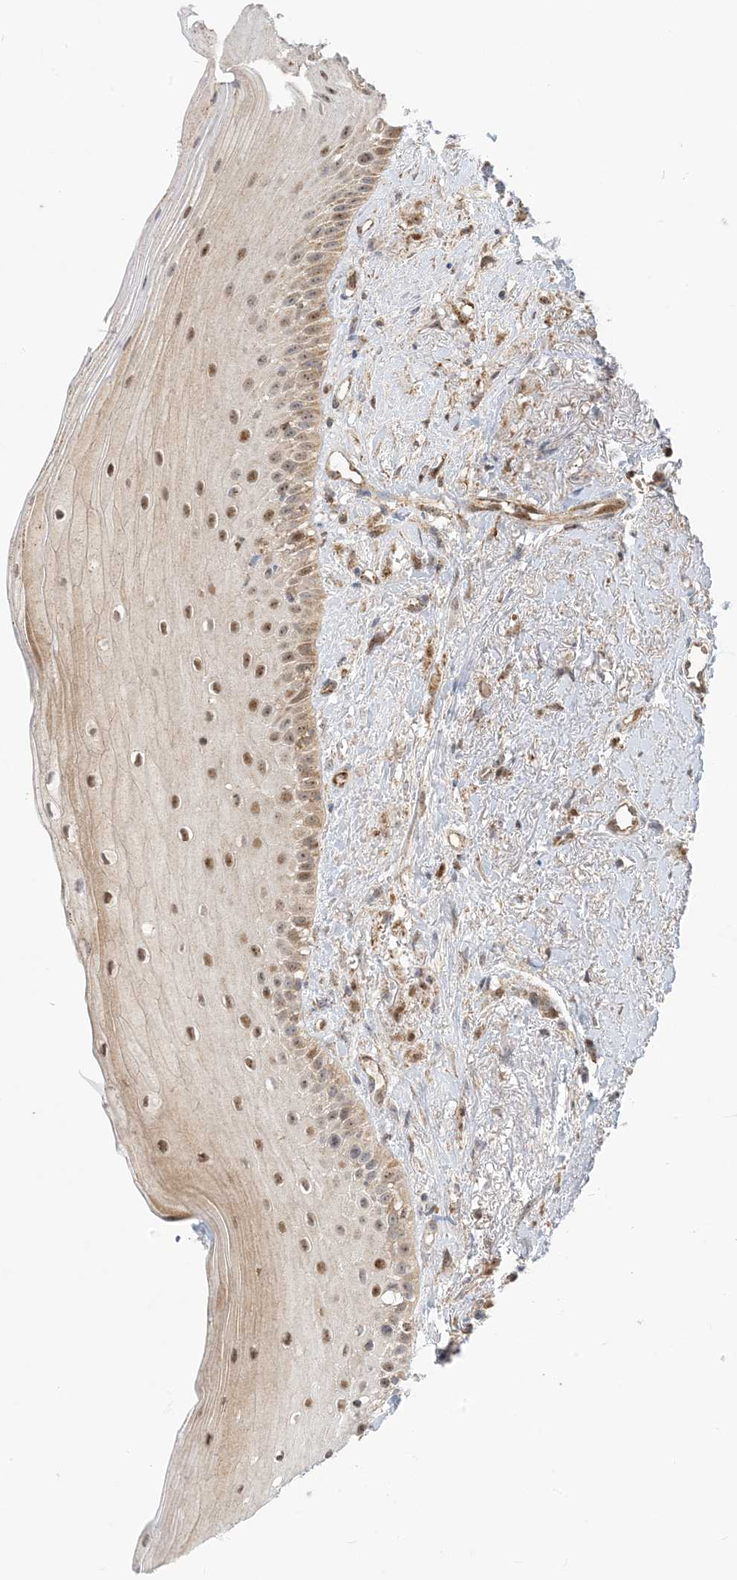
{"staining": {"intensity": "moderate", "quantity": ">75%", "location": "cytoplasmic/membranous,nuclear"}, "tissue": "oral mucosa", "cell_type": "Squamous epithelial cells", "image_type": "normal", "snomed": [{"axis": "morphology", "description": "Normal tissue, NOS"}, {"axis": "topography", "description": "Oral tissue"}], "caption": "A high-resolution histopathology image shows immunohistochemistry (IHC) staining of benign oral mucosa, which exhibits moderate cytoplasmic/membranous,nuclear staining in approximately >75% of squamous epithelial cells.", "gene": "MAPKBP1", "patient": {"sex": "female", "age": 63}}